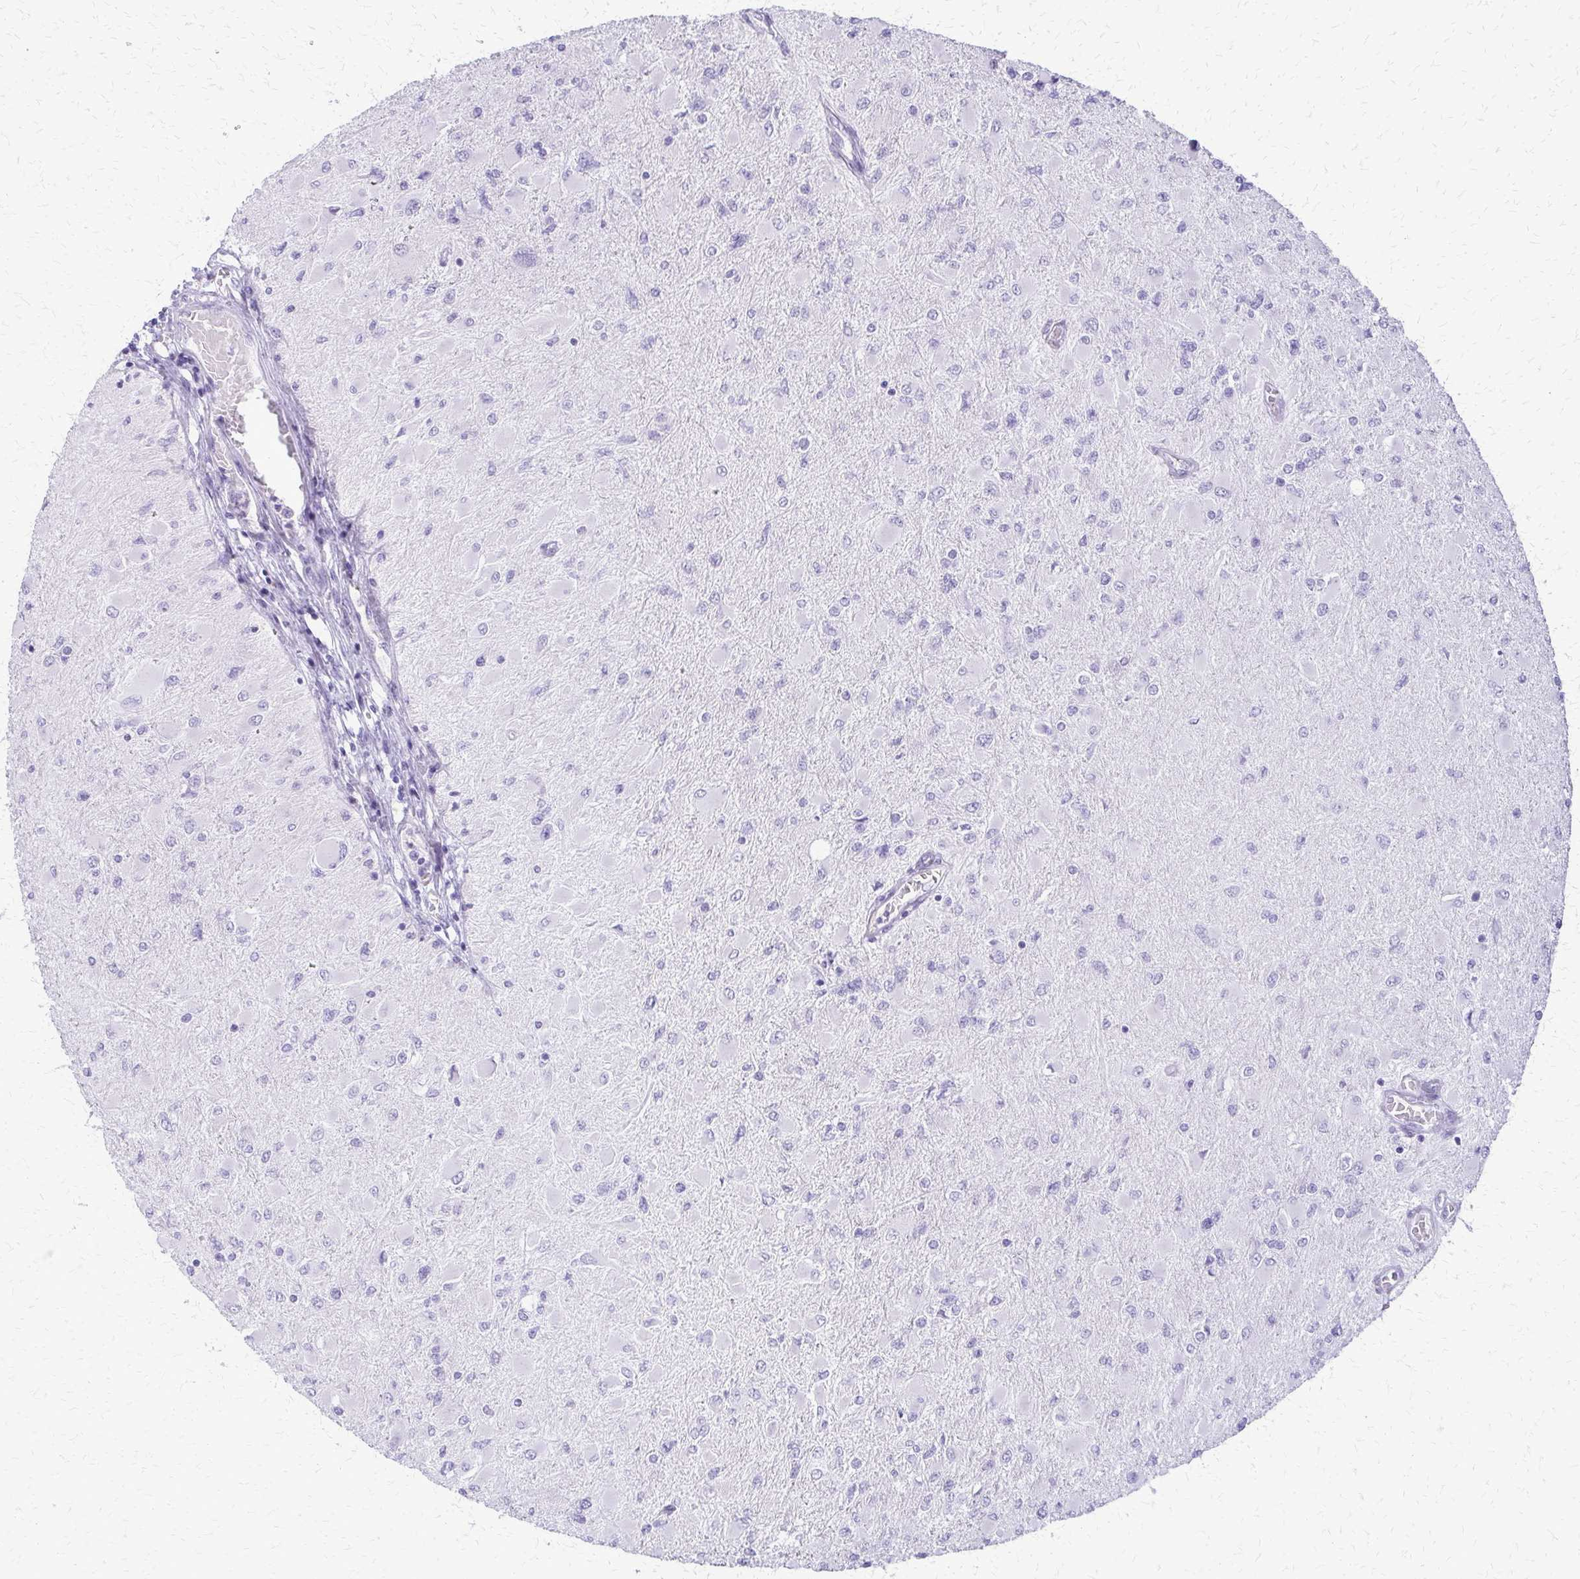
{"staining": {"intensity": "negative", "quantity": "none", "location": "none"}, "tissue": "glioma", "cell_type": "Tumor cells", "image_type": "cancer", "snomed": [{"axis": "morphology", "description": "Glioma, malignant, High grade"}, {"axis": "topography", "description": "Cerebral cortex"}], "caption": "Photomicrograph shows no significant protein expression in tumor cells of malignant high-grade glioma. (DAB (3,3'-diaminobenzidine) immunohistochemistry (IHC) visualized using brightfield microscopy, high magnification).", "gene": "FAM162B", "patient": {"sex": "female", "age": 36}}